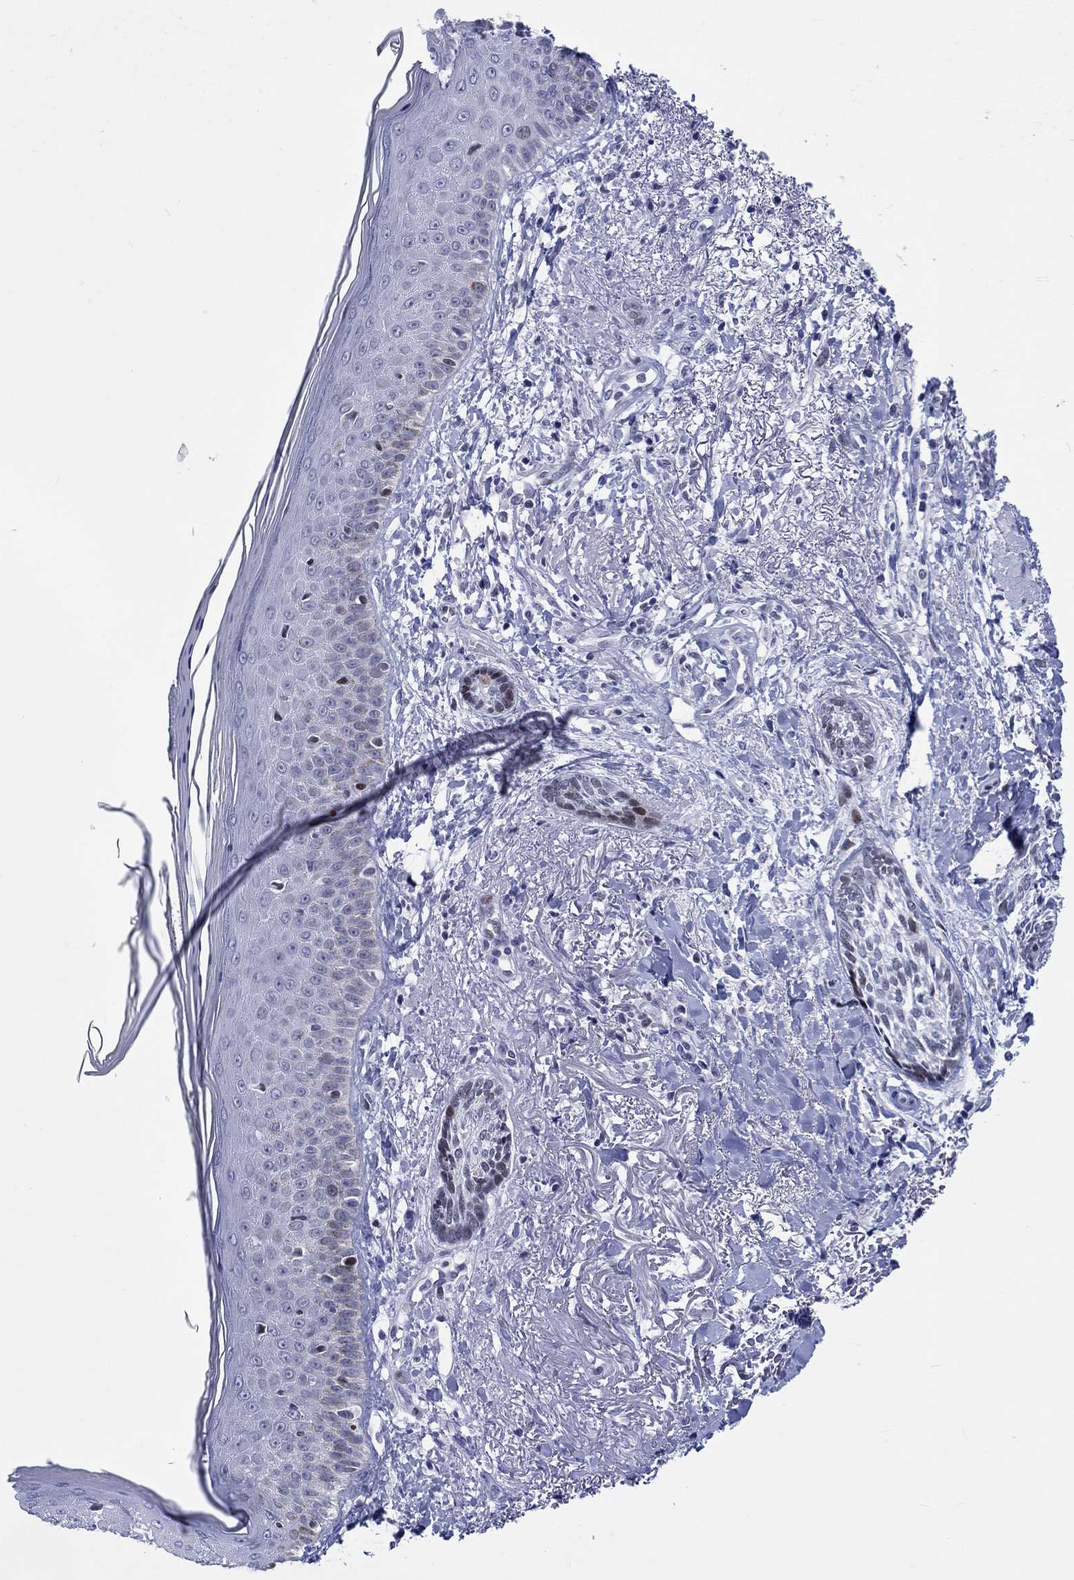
{"staining": {"intensity": "moderate", "quantity": "<25%", "location": "nuclear"}, "tissue": "skin cancer", "cell_type": "Tumor cells", "image_type": "cancer", "snomed": [{"axis": "morphology", "description": "Normal tissue, NOS"}, {"axis": "morphology", "description": "Basal cell carcinoma"}, {"axis": "topography", "description": "Skin"}], "caption": "High-power microscopy captured an IHC histopathology image of basal cell carcinoma (skin), revealing moderate nuclear expression in approximately <25% of tumor cells.", "gene": "CDCA2", "patient": {"sex": "male", "age": 84}}